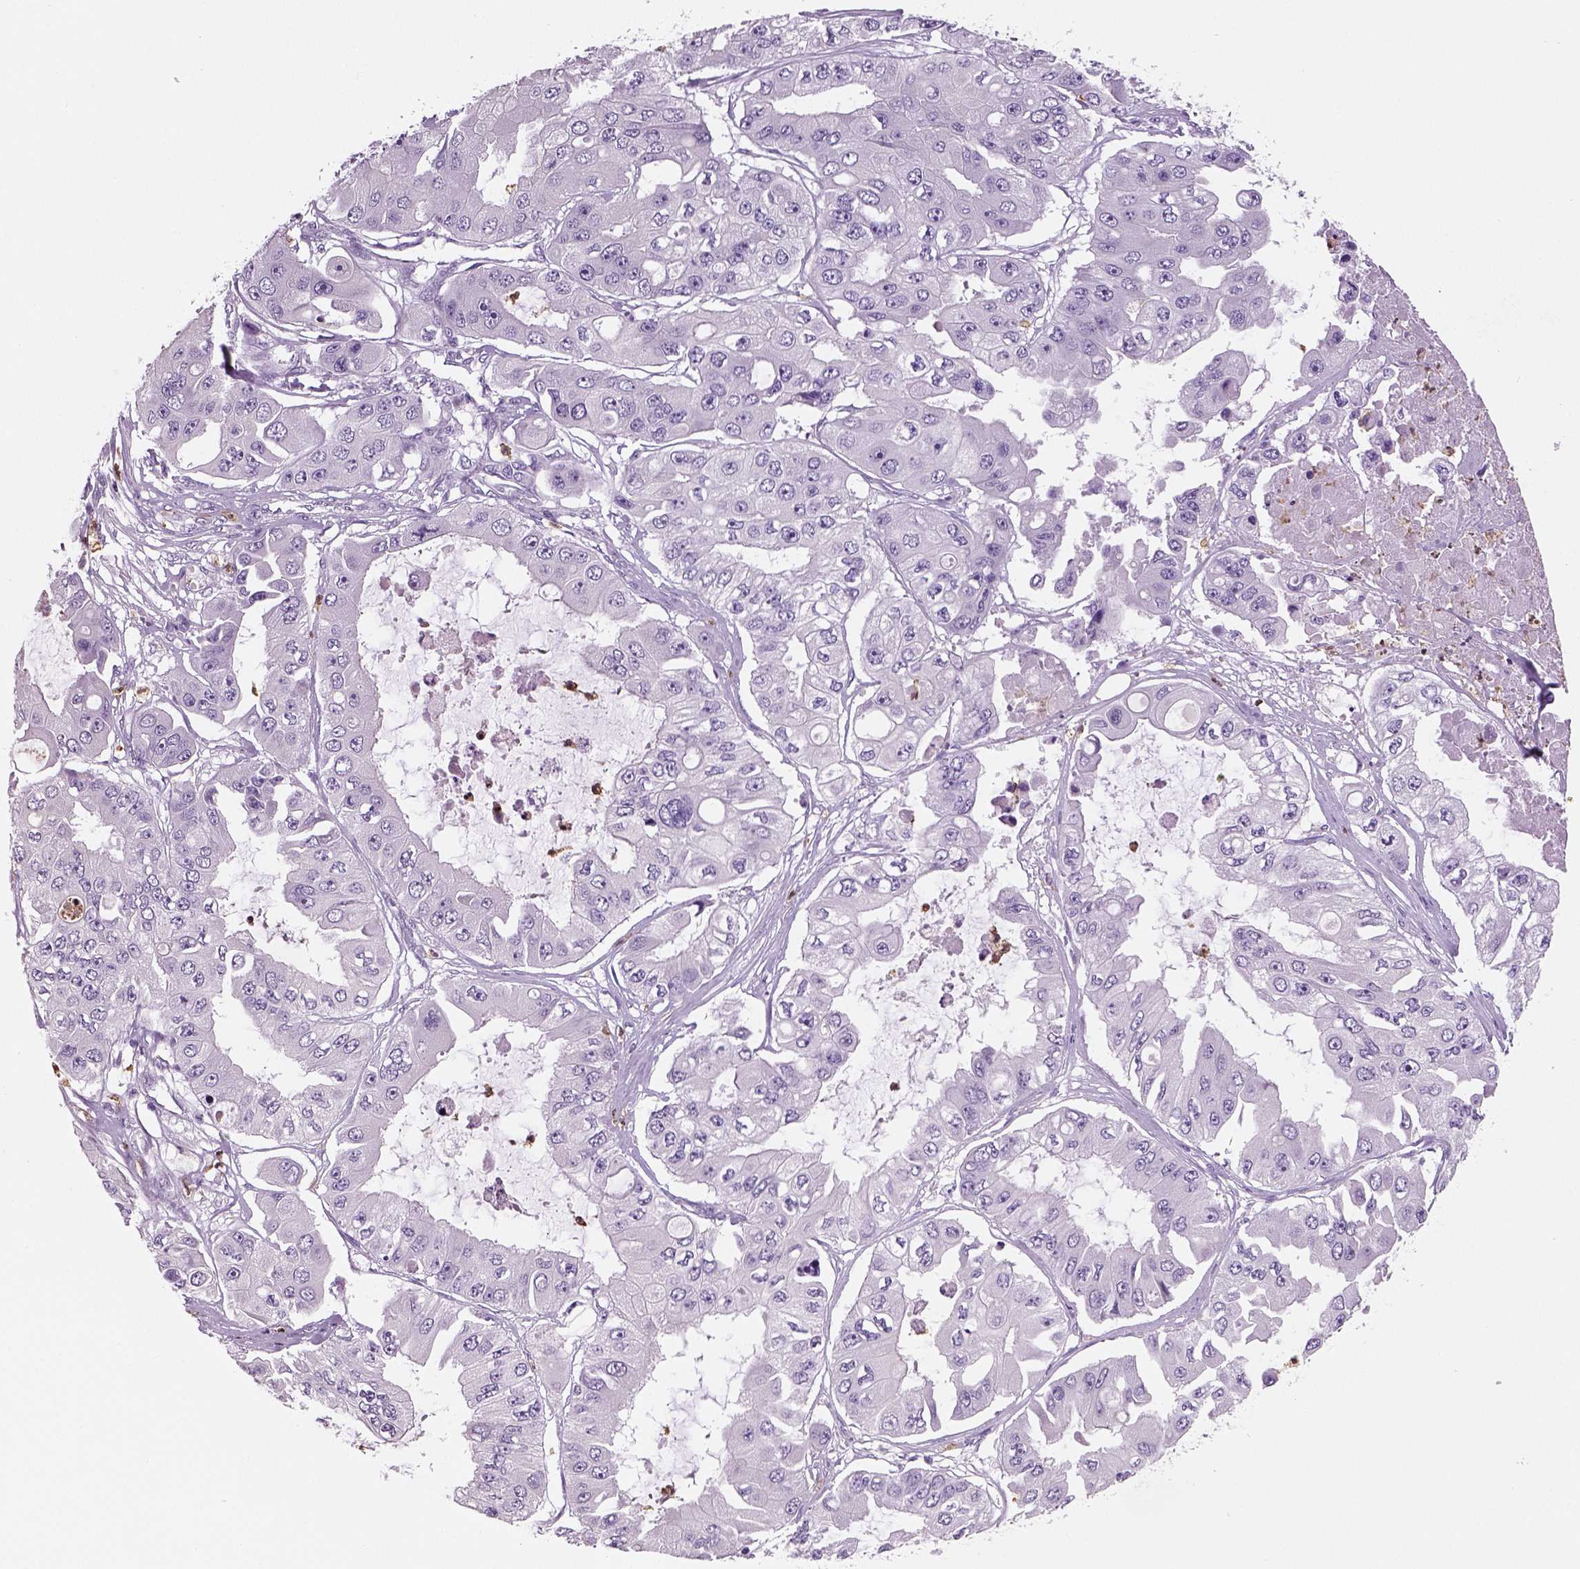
{"staining": {"intensity": "negative", "quantity": "none", "location": "none"}, "tissue": "ovarian cancer", "cell_type": "Tumor cells", "image_type": "cancer", "snomed": [{"axis": "morphology", "description": "Cystadenocarcinoma, serous, NOS"}, {"axis": "topography", "description": "Ovary"}], "caption": "Micrograph shows no protein staining in tumor cells of ovarian cancer (serous cystadenocarcinoma) tissue. The staining was performed using DAB (3,3'-diaminobenzidine) to visualize the protein expression in brown, while the nuclei were stained in blue with hematoxylin (Magnification: 20x).", "gene": "NECAB2", "patient": {"sex": "female", "age": 56}}